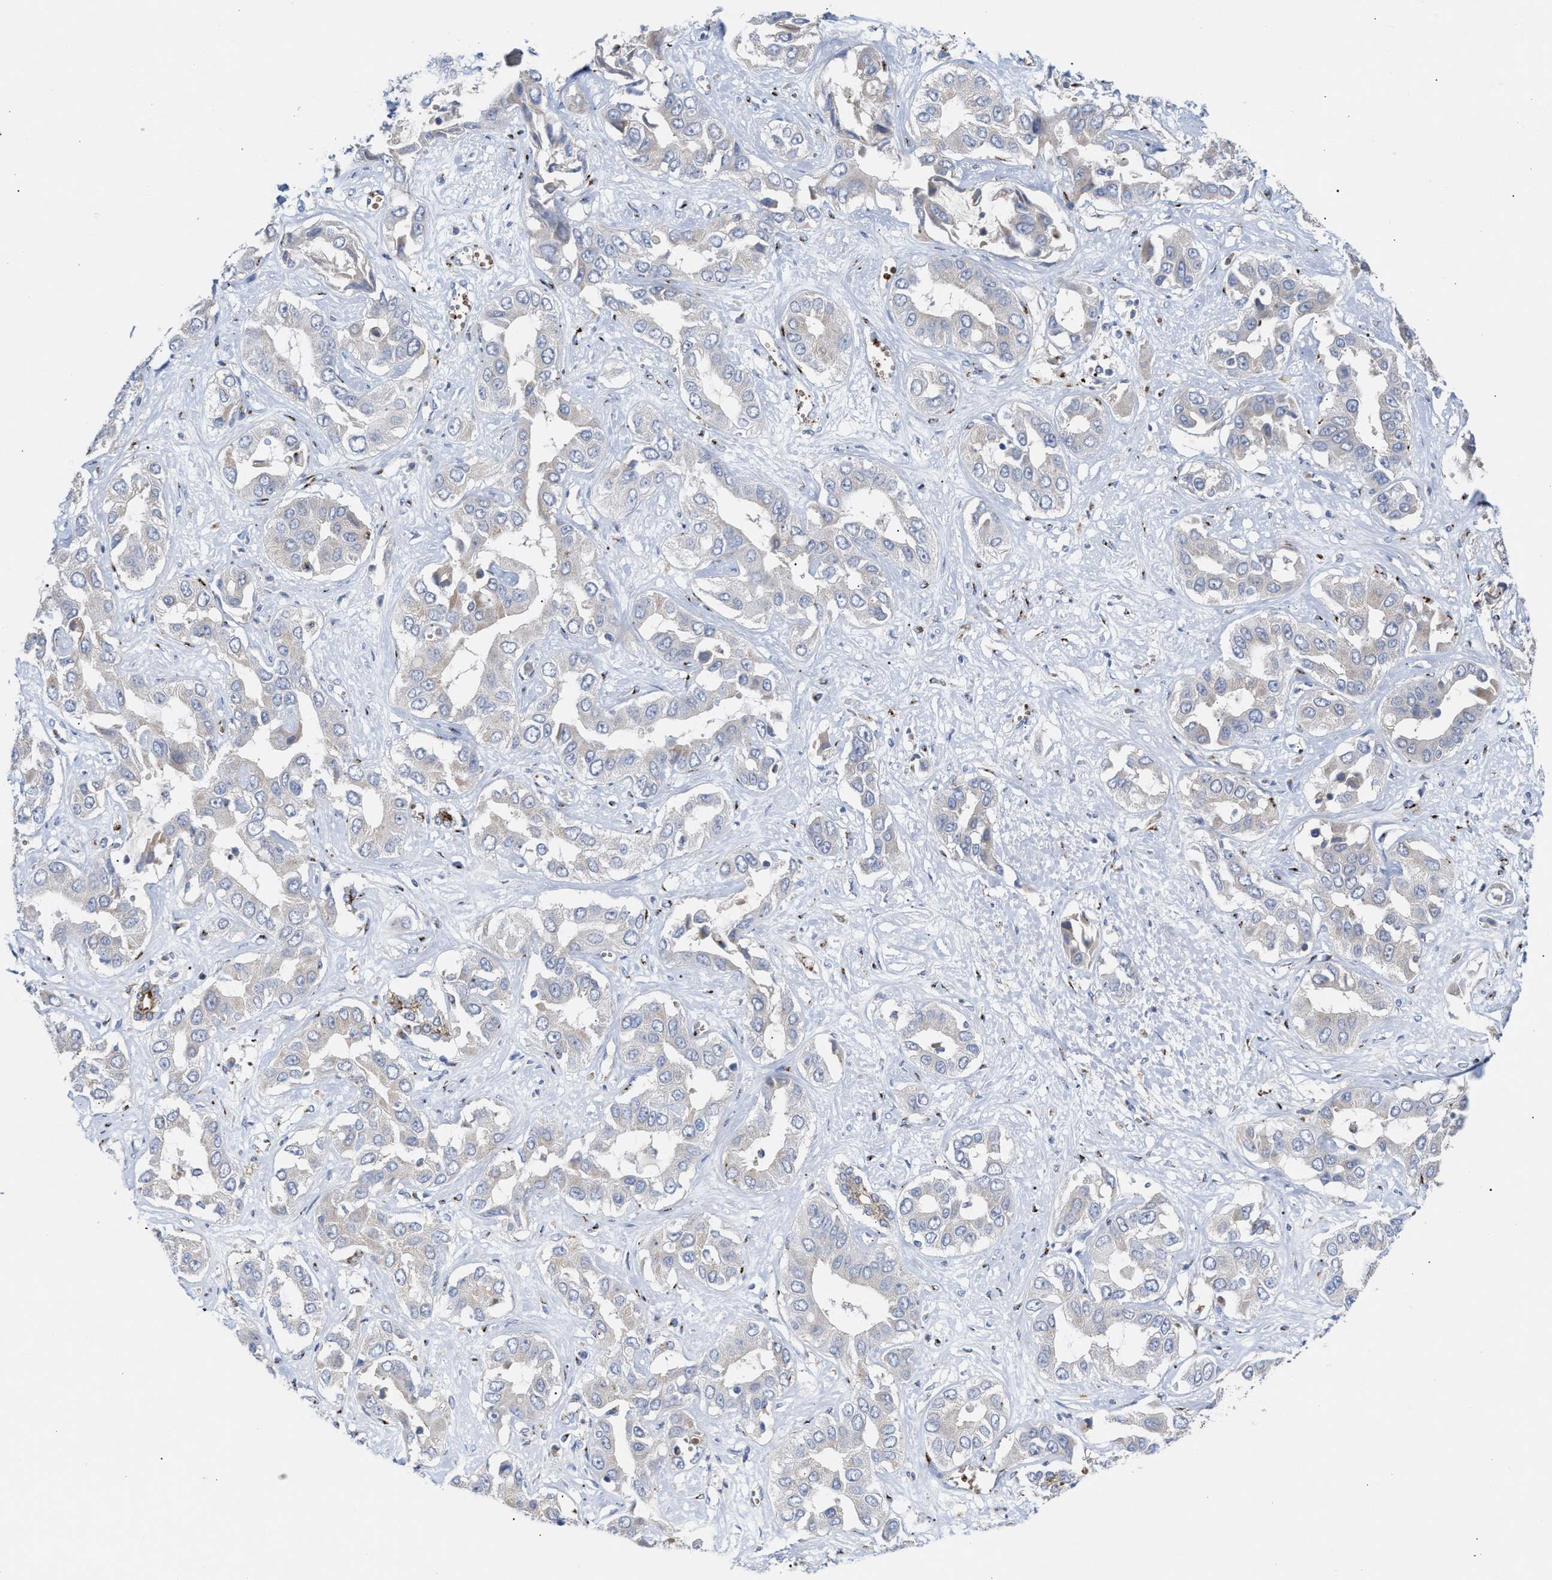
{"staining": {"intensity": "moderate", "quantity": "<25%", "location": "cytoplasmic/membranous"}, "tissue": "liver cancer", "cell_type": "Tumor cells", "image_type": "cancer", "snomed": [{"axis": "morphology", "description": "Cholangiocarcinoma"}, {"axis": "topography", "description": "Liver"}], "caption": "The image reveals immunohistochemical staining of liver cholangiocarcinoma. There is moderate cytoplasmic/membranous expression is appreciated in about <25% of tumor cells. The protein is shown in brown color, while the nuclei are stained blue.", "gene": "CCL2", "patient": {"sex": "female", "age": 52}}